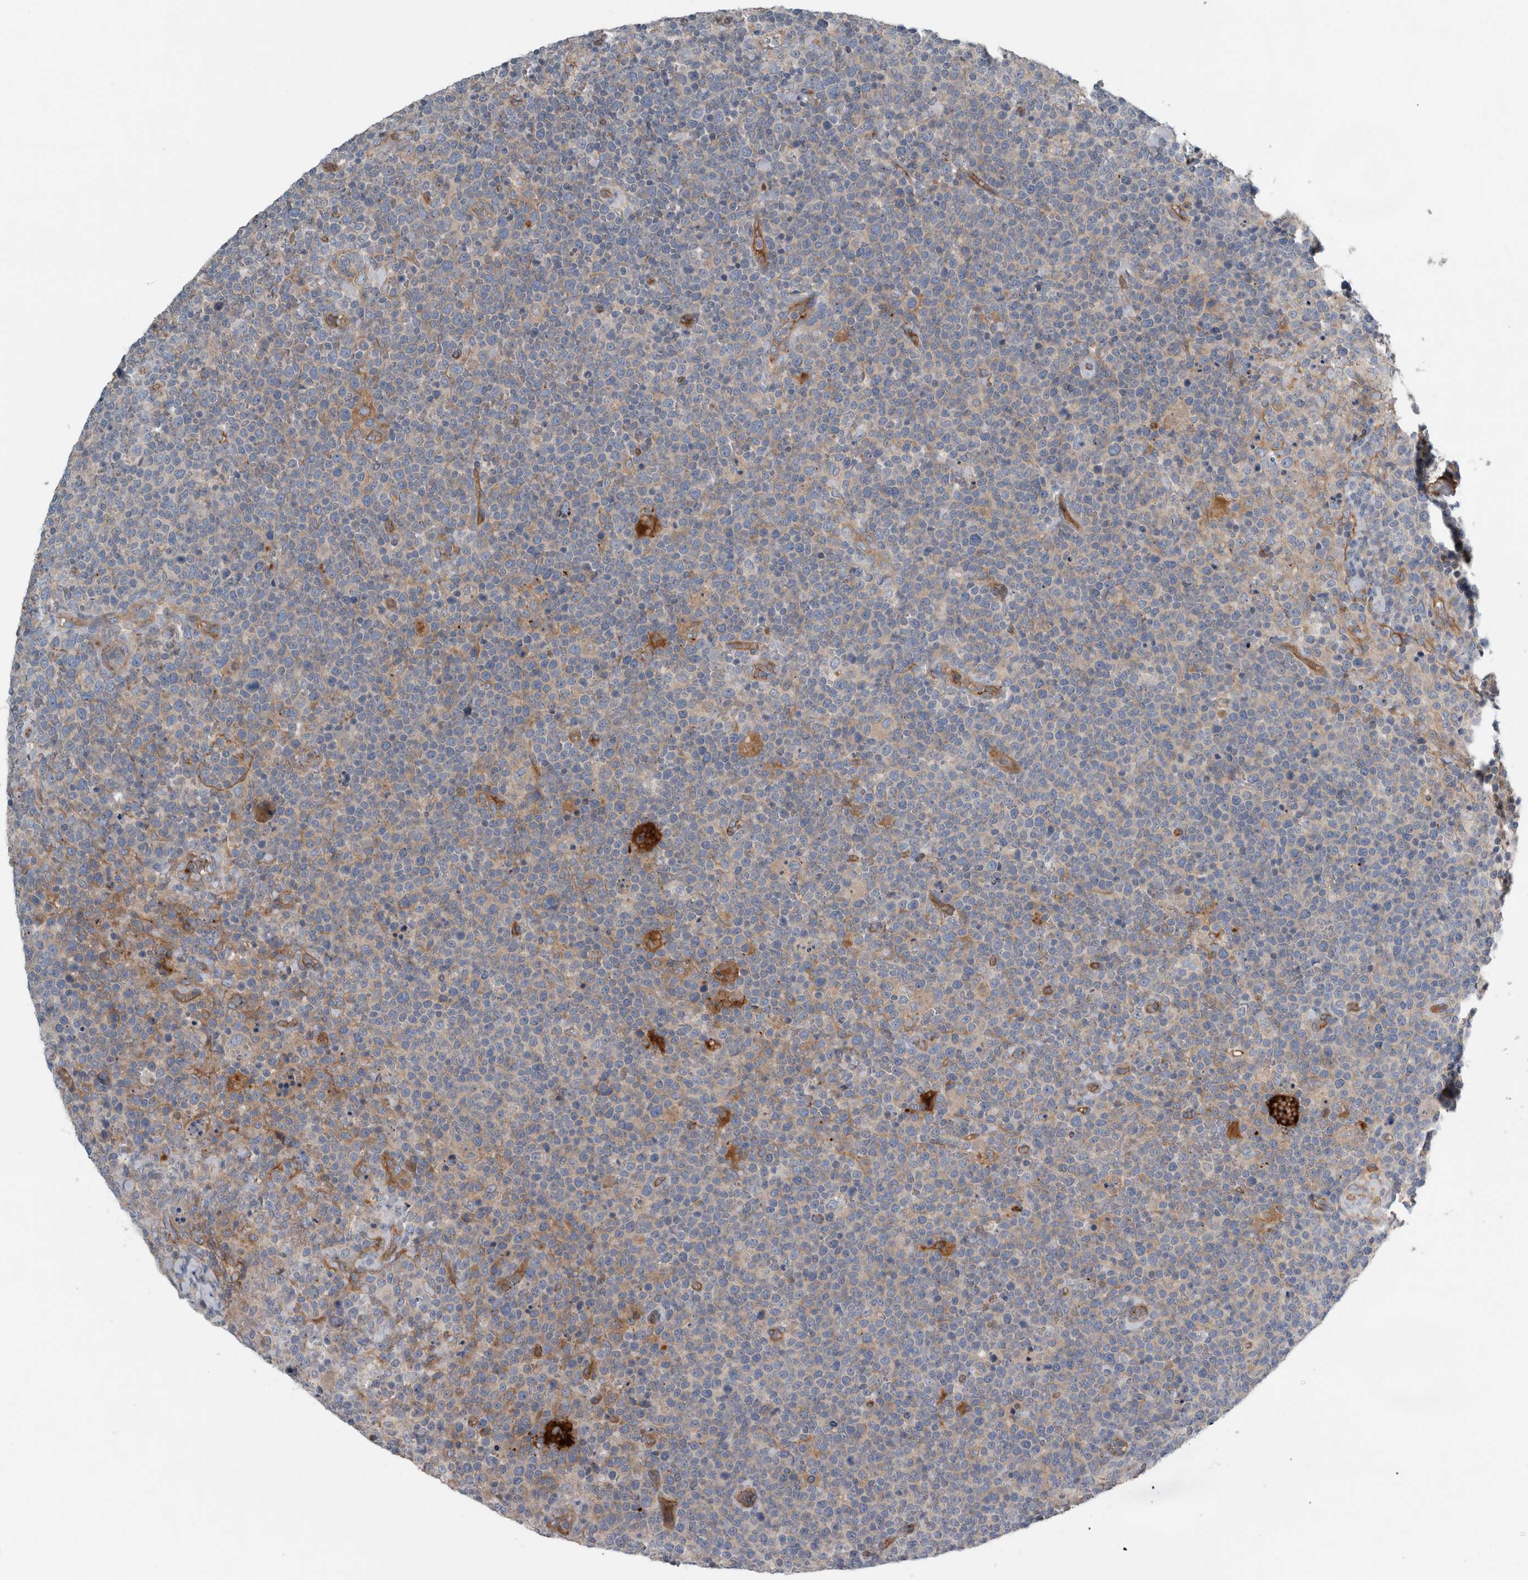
{"staining": {"intensity": "weak", "quantity": "<25%", "location": "cytoplasmic/membranous"}, "tissue": "lymphoma", "cell_type": "Tumor cells", "image_type": "cancer", "snomed": [{"axis": "morphology", "description": "Malignant lymphoma, non-Hodgkin's type, High grade"}, {"axis": "topography", "description": "Lymph node"}], "caption": "DAB (3,3'-diaminobenzidine) immunohistochemical staining of human malignant lymphoma, non-Hodgkin's type (high-grade) exhibits no significant positivity in tumor cells.", "gene": "GLT8D2", "patient": {"sex": "male", "age": 61}}